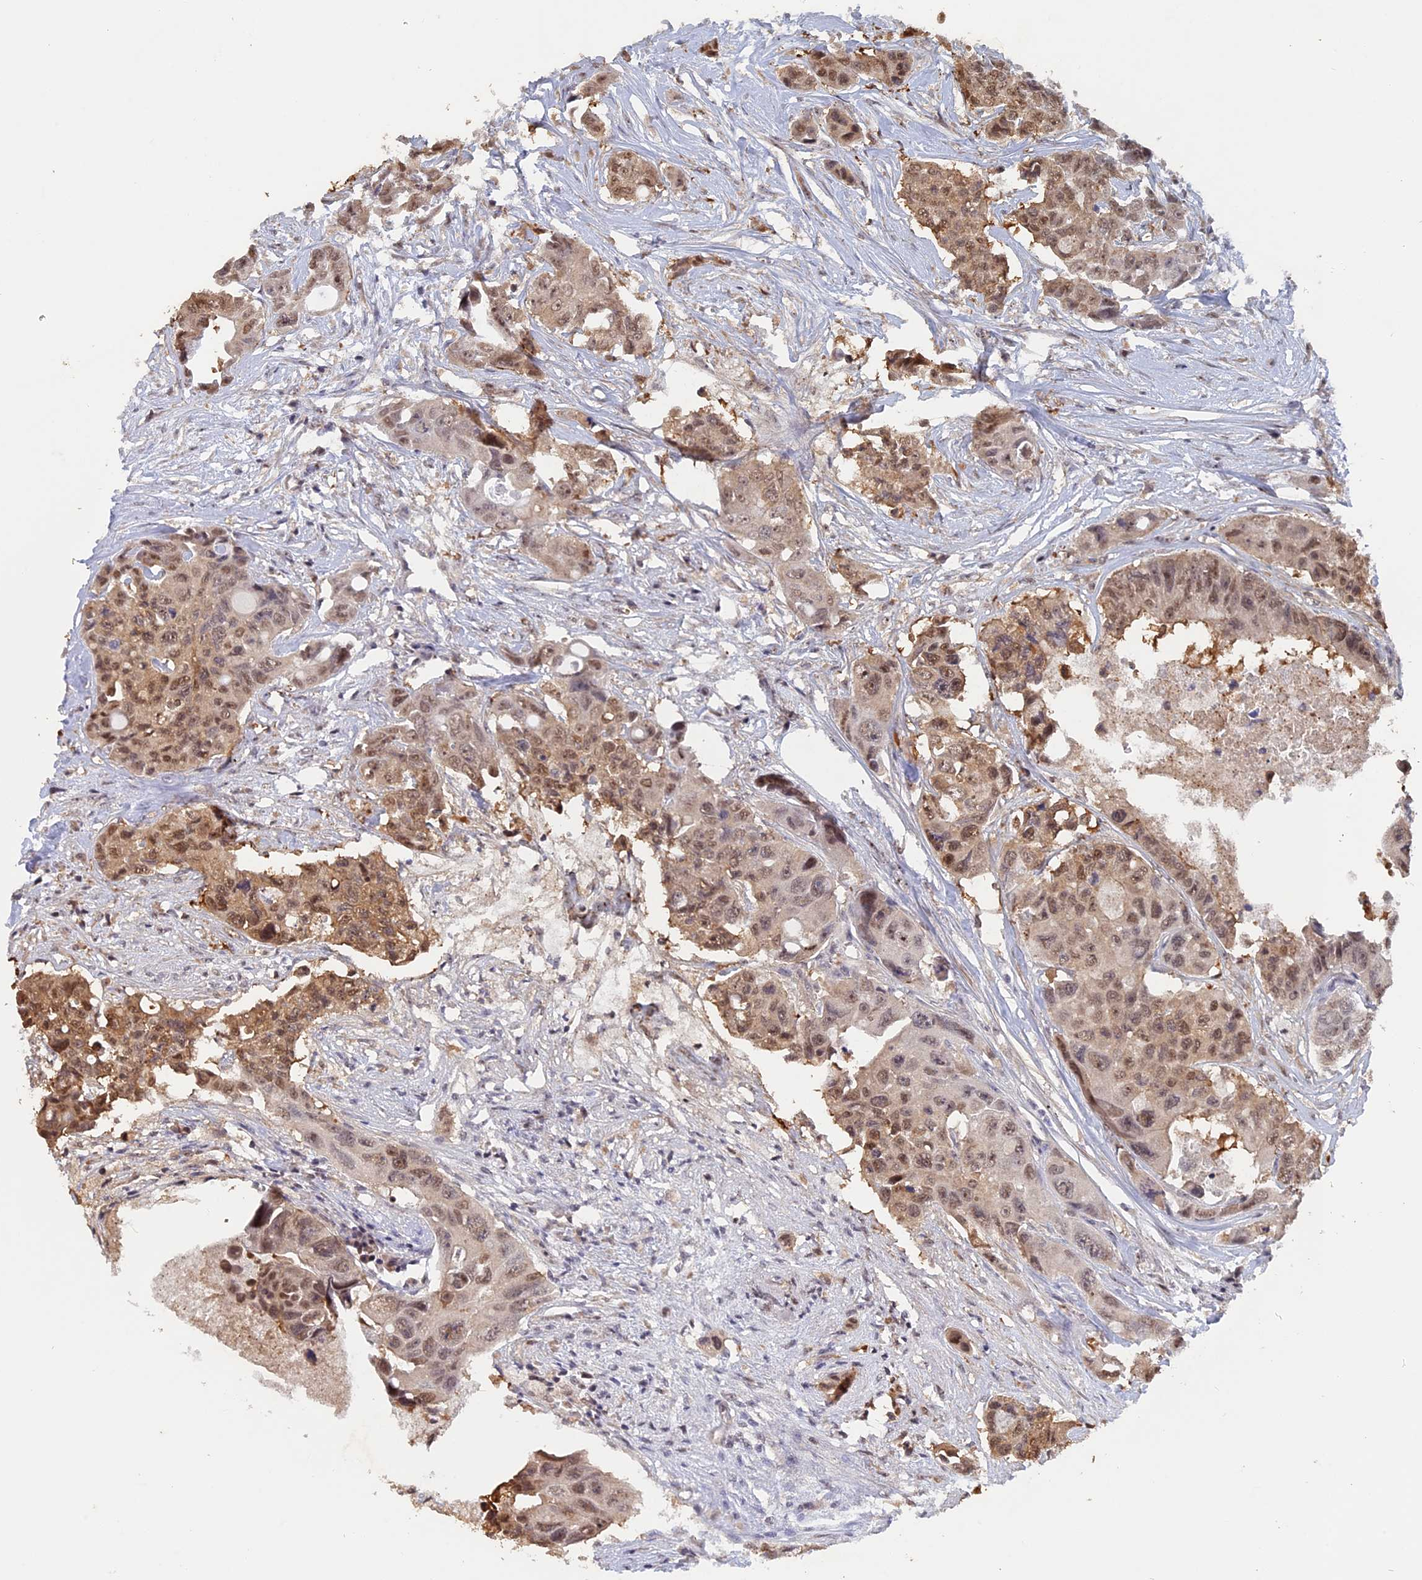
{"staining": {"intensity": "moderate", "quantity": ">75%", "location": "cytoplasmic/membranous,nuclear"}, "tissue": "colorectal cancer", "cell_type": "Tumor cells", "image_type": "cancer", "snomed": [{"axis": "morphology", "description": "Adenocarcinoma, NOS"}, {"axis": "topography", "description": "Rectum"}], "caption": "Colorectal cancer (adenocarcinoma) tissue reveals moderate cytoplasmic/membranous and nuclear positivity in about >75% of tumor cells, visualized by immunohistochemistry. The protein of interest is shown in brown color, while the nuclei are stained blue.", "gene": "FAM98C", "patient": {"sex": "male", "age": 87}}